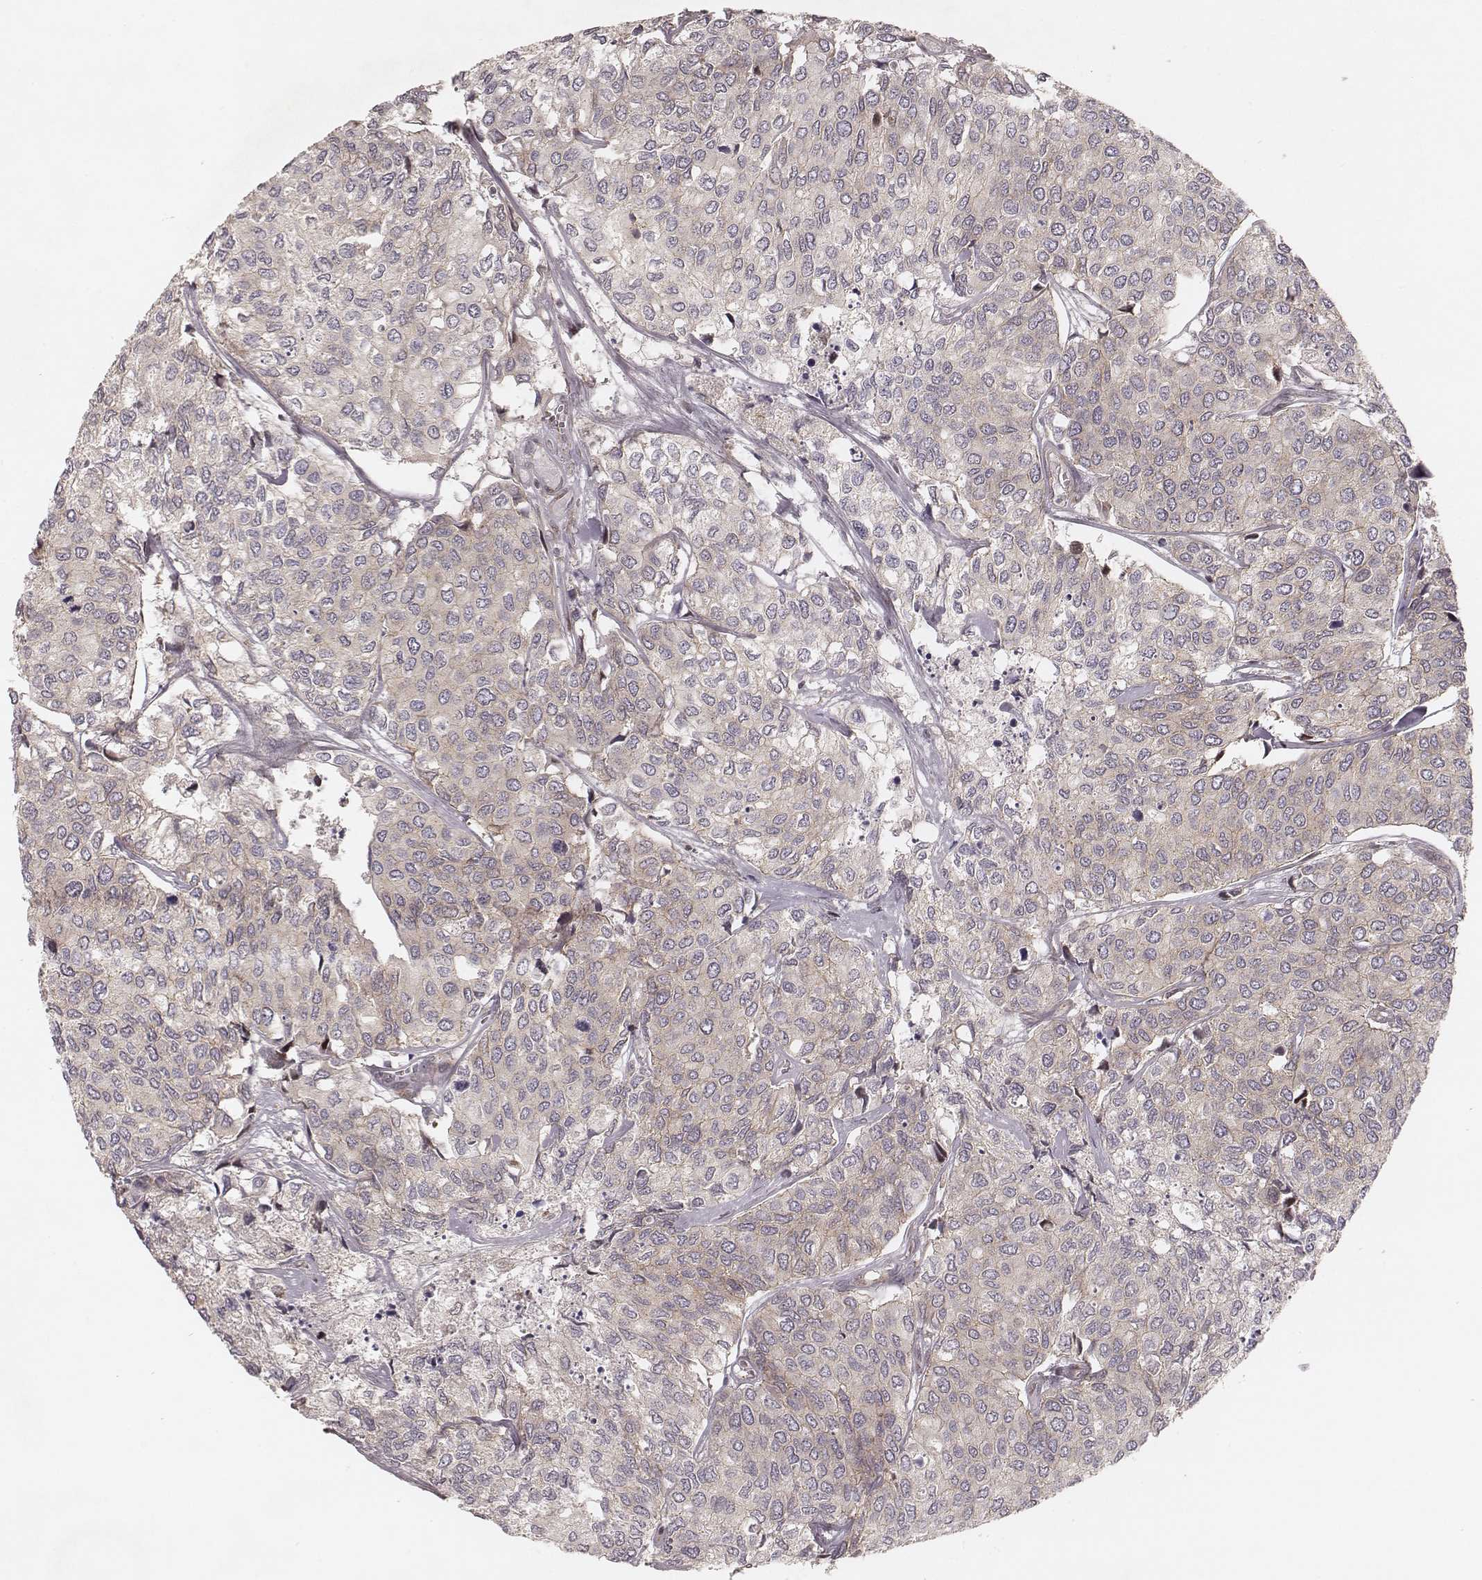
{"staining": {"intensity": "weak", "quantity": "<25%", "location": "cytoplasmic/membranous"}, "tissue": "urothelial cancer", "cell_type": "Tumor cells", "image_type": "cancer", "snomed": [{"axis": "morphology", "description": "Urothelial carcinoma, High grade"}, {"axis": "topography", "description": "Urinary bladder"}], "caption": "The micrograph demonstrates no staining of tumor cells in urothelial cancer.", "gene": "MYO19", "patient": {"sex": "male", "age": 73}}